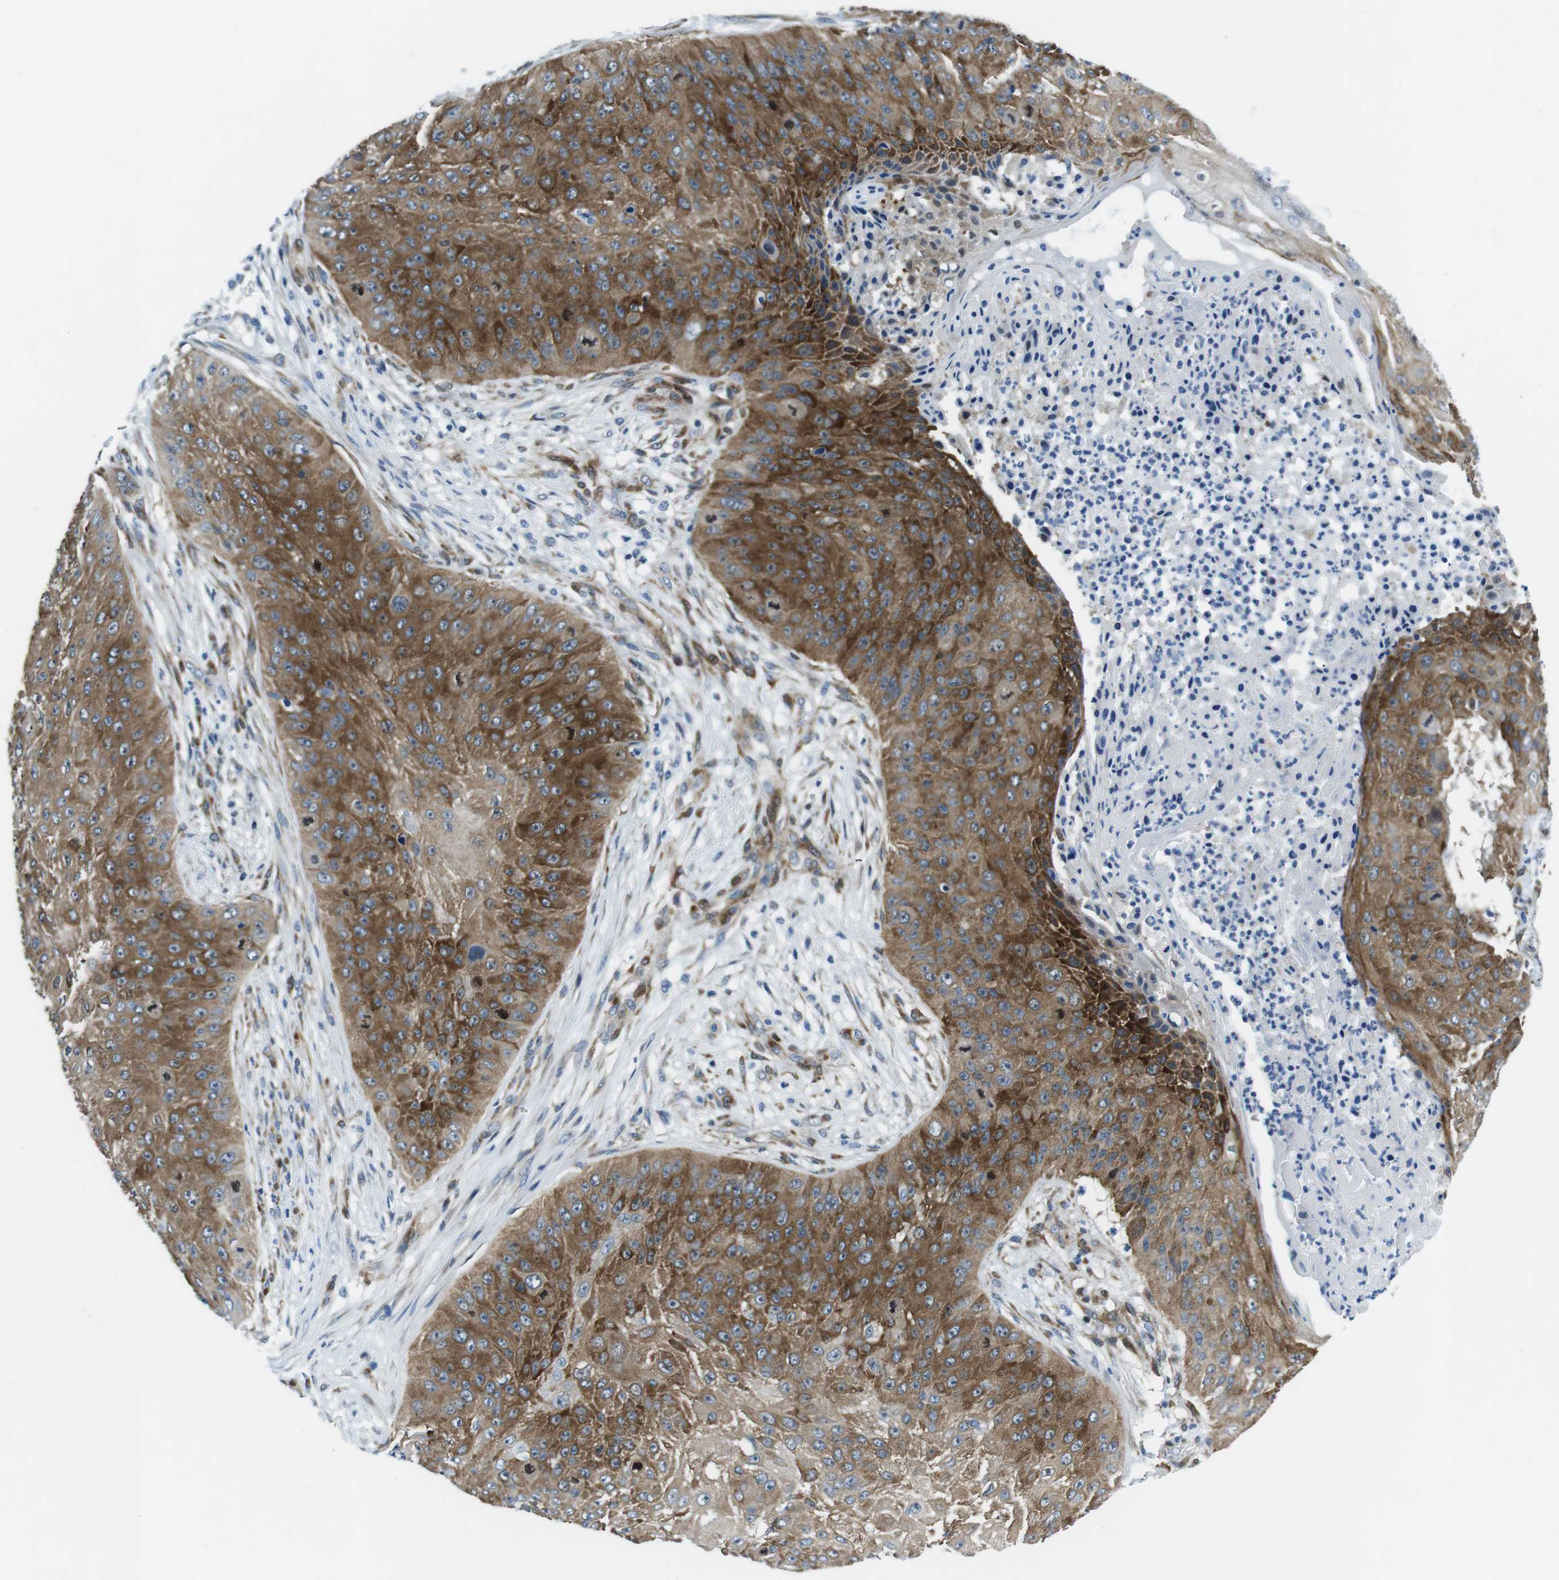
{"staining": {"intensity": "moderate", "quantity": ">75%", "location": "cytoplasmic/membranous"}, "tissue": "skin cancer", "cell_type": "Tumor cells", "image_type": "cancer", "snomed": [{"axis": "morphology", "description": "Squamous cell carcinoma, NOS"}, {"axis": "topography", "description": "Skin"}], "caption": "Brown immunohistochemical staining in human skin cancer reveals moderate cytoplasmic/membranous staining in about >75% of tumor cells.", "gene": "PHLDA1", "patient": {"sex": "female", "age": 80}}